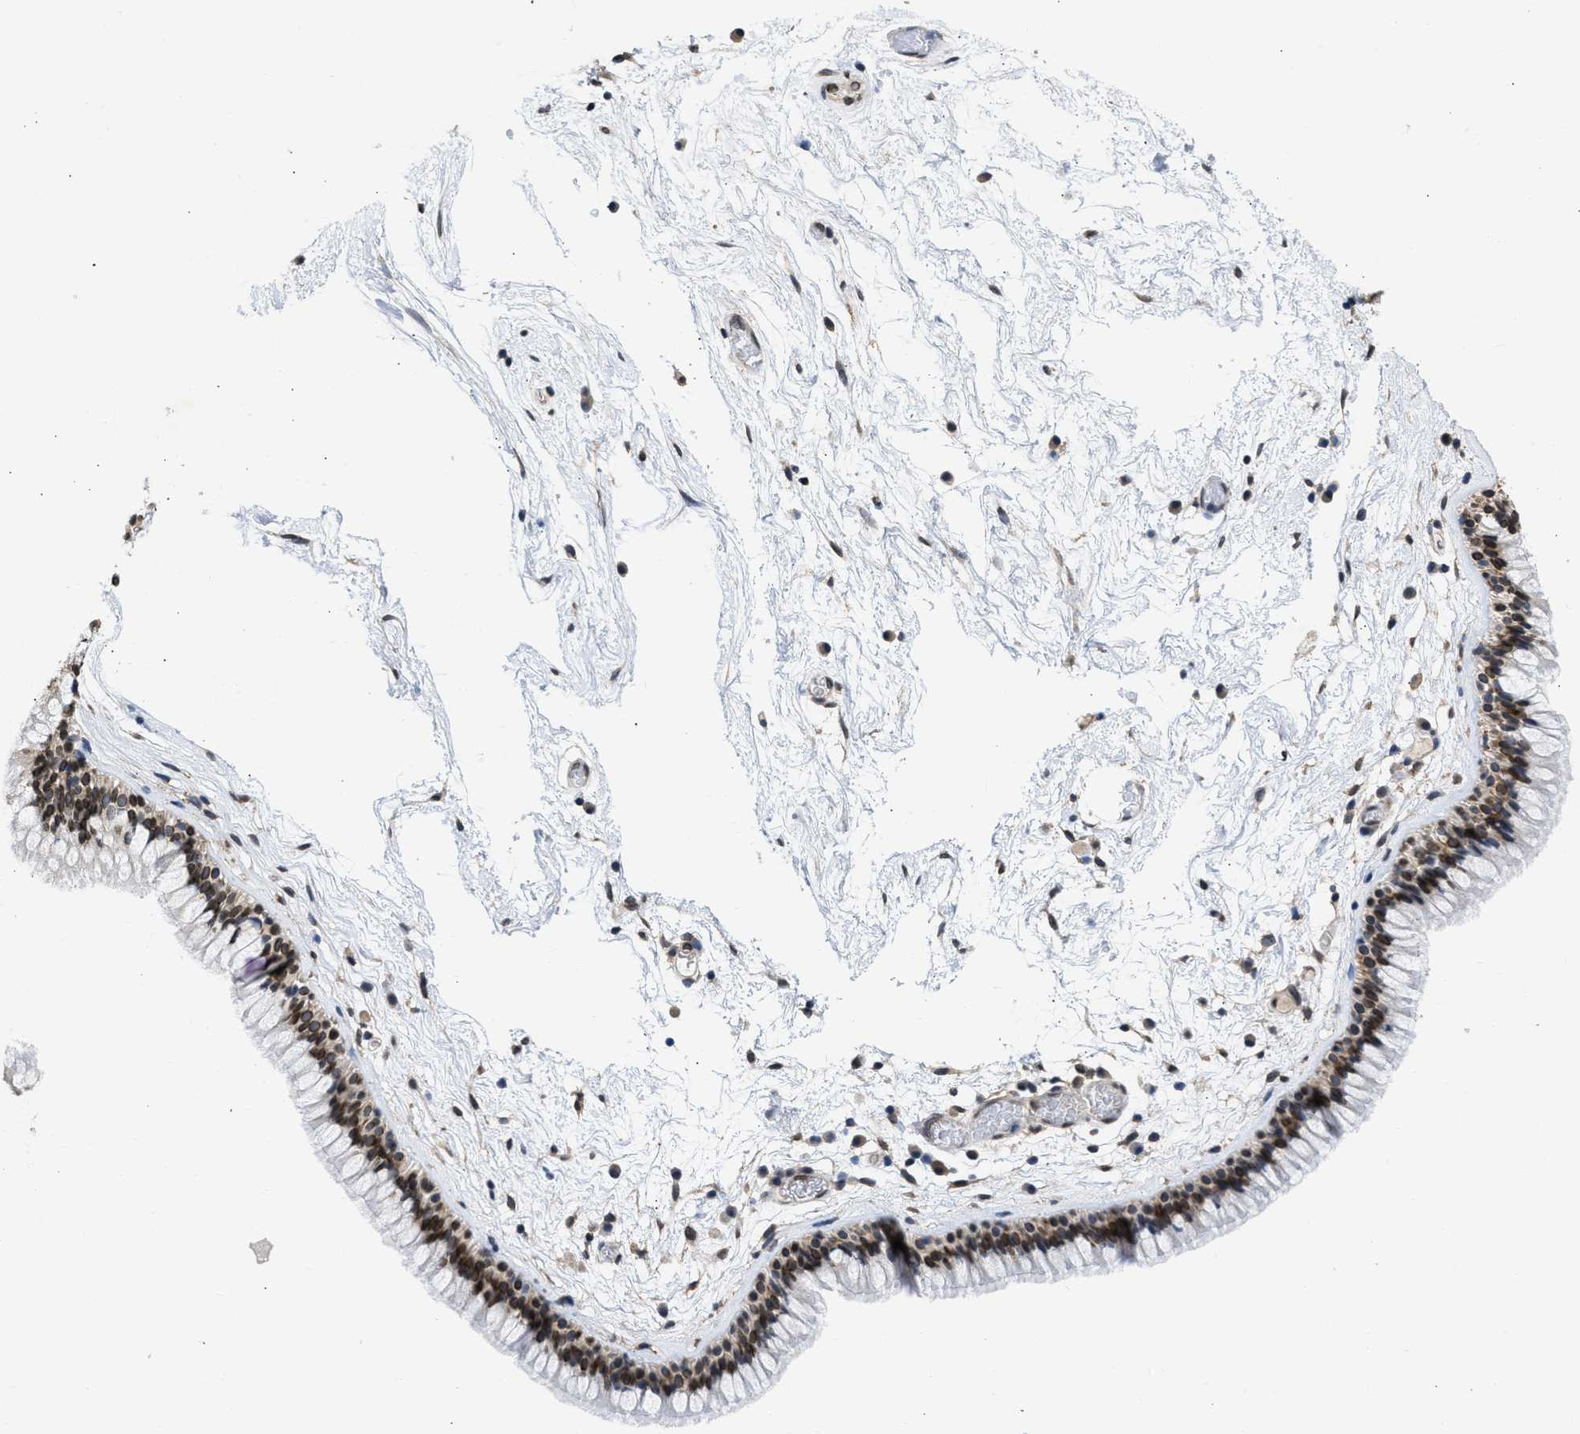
{"staining": {"intensity": "moderate", "quantity": "25%-75%", "location": "cytoplasmic/membranous,nuclear"}, "tissue": "nasopharynx", "cell_type": "Respiratory epithelial cells", "image_type": "normal", "snomed": [{"axis": "morphology", "description": "Normal tissue, NOS"}, {"axis": "morphology", "description": "Inflammation, NOS"}, {"axis": "topography", "description": "Nasopharynx"}], "caption": "Moderate cytoplasmic/membranous,nuclear protein positivity is present in about 25%-75% of respiratory epithelial cells in nasopharynx. (Stains: DAB in brown, nuclei in blue, Microscopy: brightfield microscopy at high magnification).", "gene": "NUP35", "patient": {"sex": "male", "age": 48}}